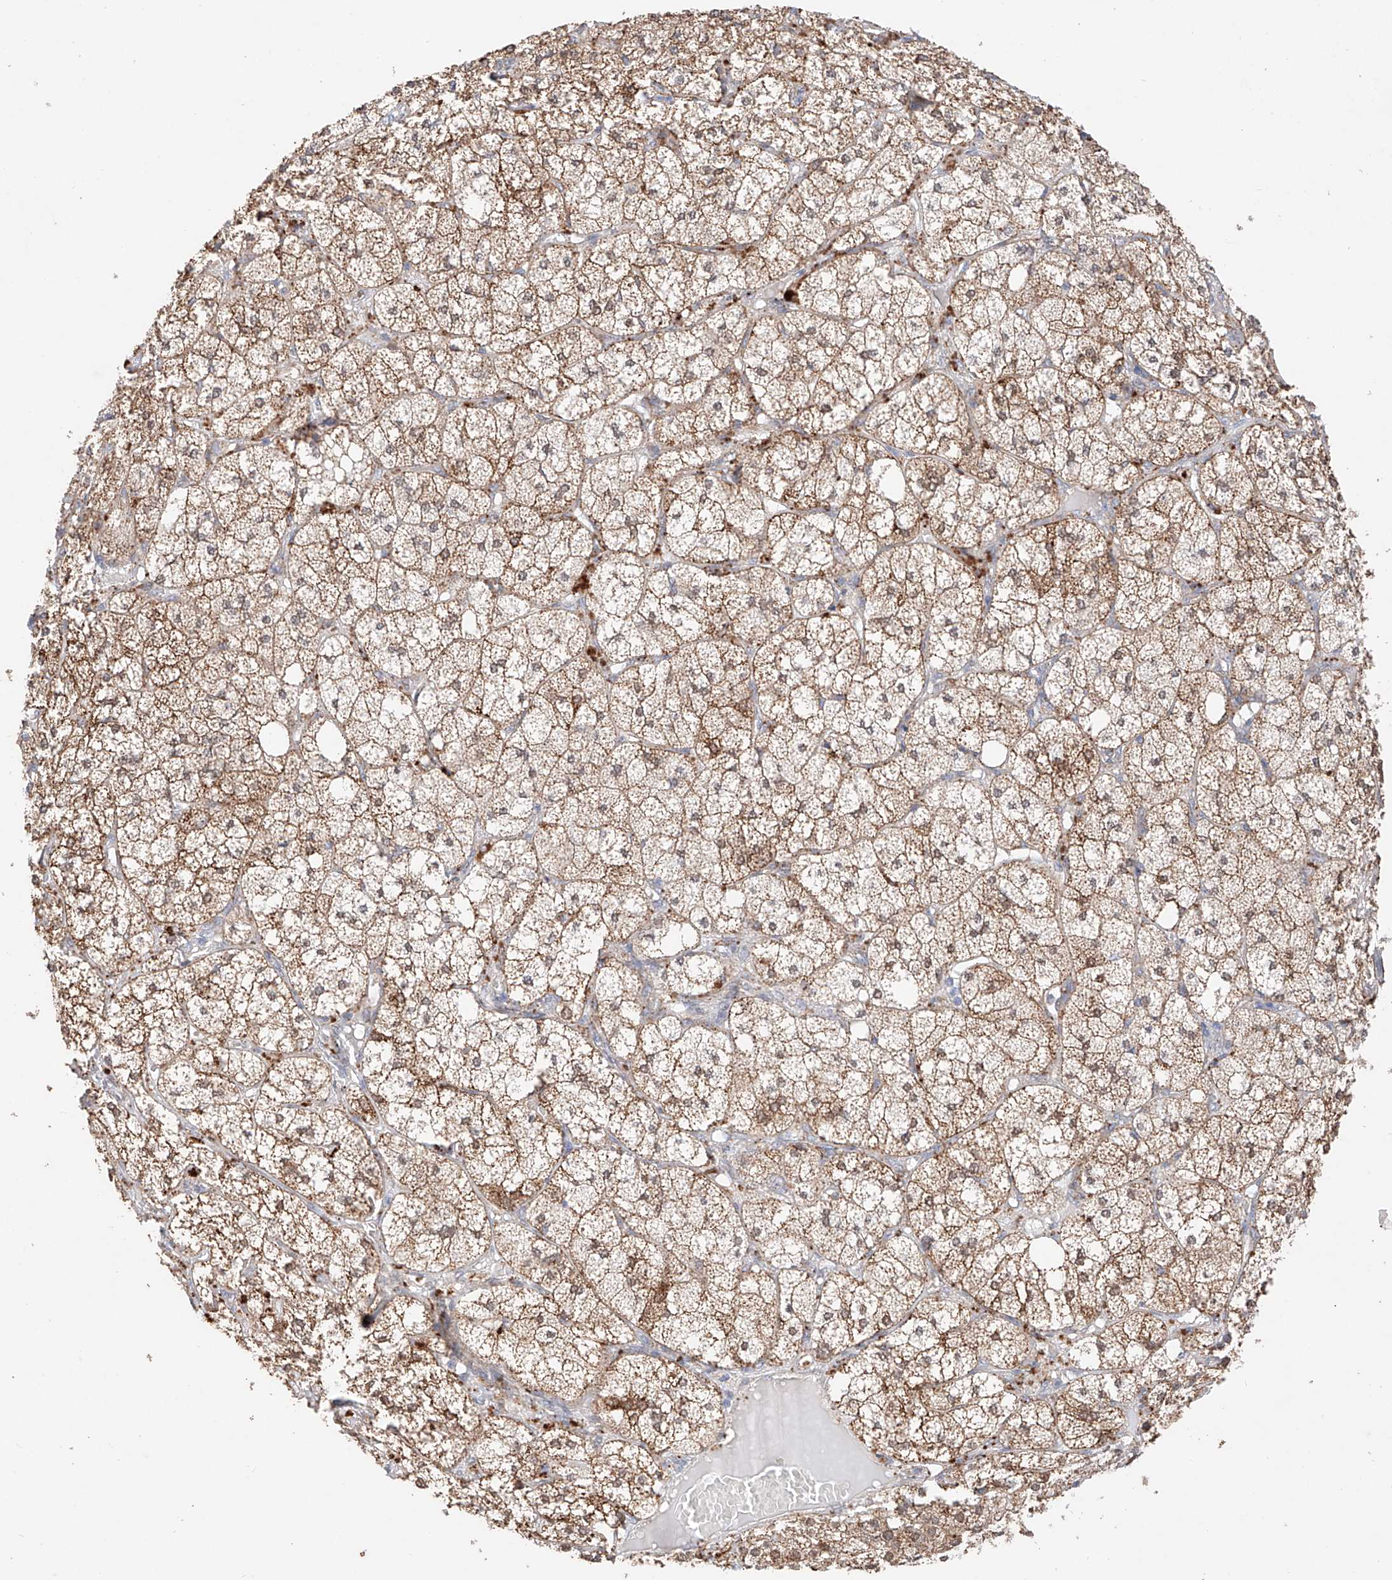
{"staining": {"intensity": "strong", "quantity": "25%-75%", "location": "cytoplasmic/membranous"}, "tissue": "adrenal gland", "cell_type": "Glandular cells", "image_type": "normal", "snomed": [{"axis": "morphology", "description": "Normal tissue, NOS"}, {"axis": "topography", "description": "Adrenal gland"}], "caption": "Strong cytoplasmic/membranous positivity is identified in approximately 25%-75% of glandular cells in unremarkable adrenal gland.", "gene": "GCNT1", "patient": {"sex": "female", "age": 61}}